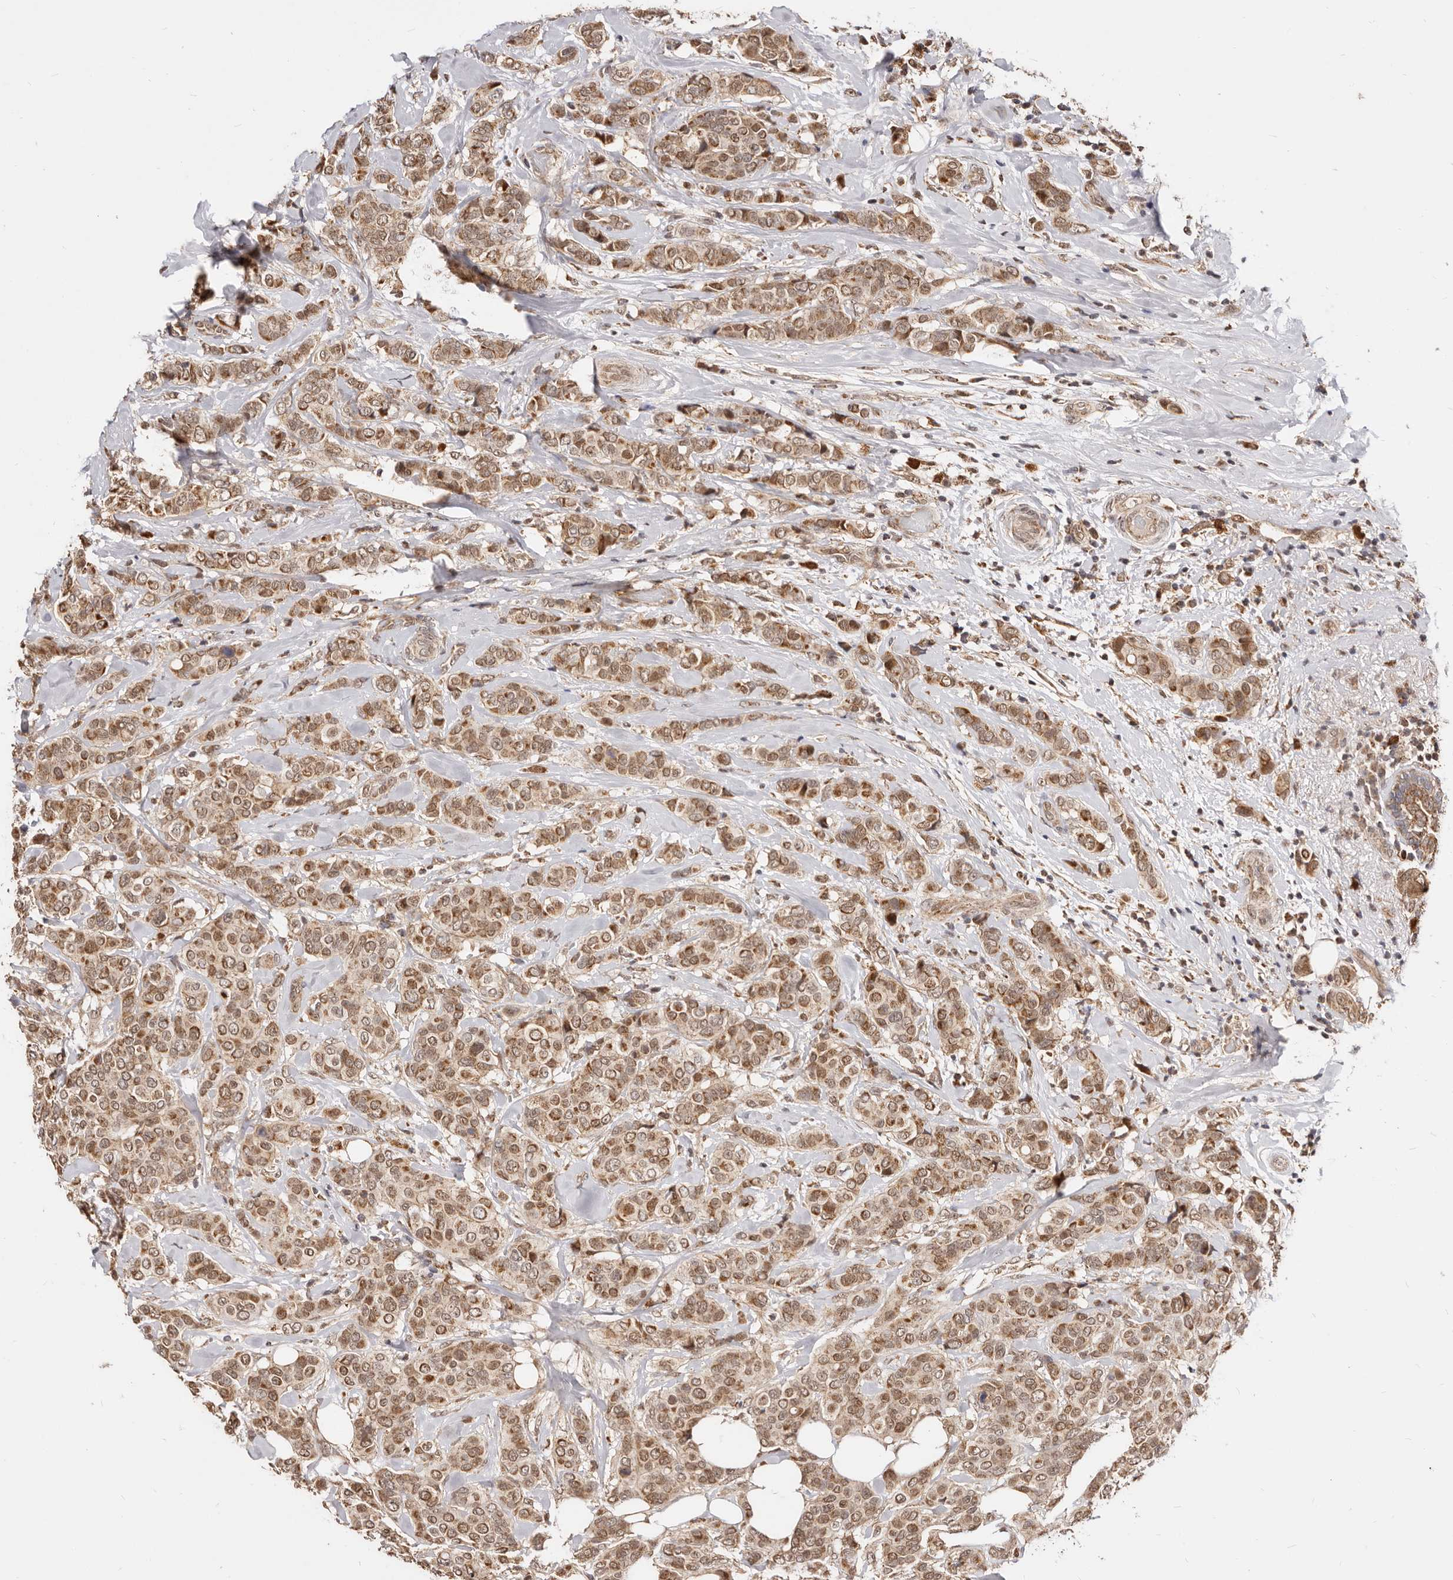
{"staining": {"intensity": "strong", "quantity": ">75%", "location": "cytoplasmic/membranous,nuclear"}, "tissue": "breast cancer", "cell_type": "Tumor cells", "image_type": "cancer", "snomed": [{"axis": "morphology", "description": "Lobular carcinoma"}, {"axis": "topography", "description": "Breast"}], "caption": "IHC micrograph of neoplastic tissue: human breast cancer stained using immunohistochemistry (IHC) exhibits high levels of strong protein expression localized specifically in the cytoplasmic/membranous and nuclear of tumor cells, appearing as a cytoplasmic/membranous and nuclear brown color.", "gene": "SEC14L1", "patient": {"sex": "female", "age": 51}}